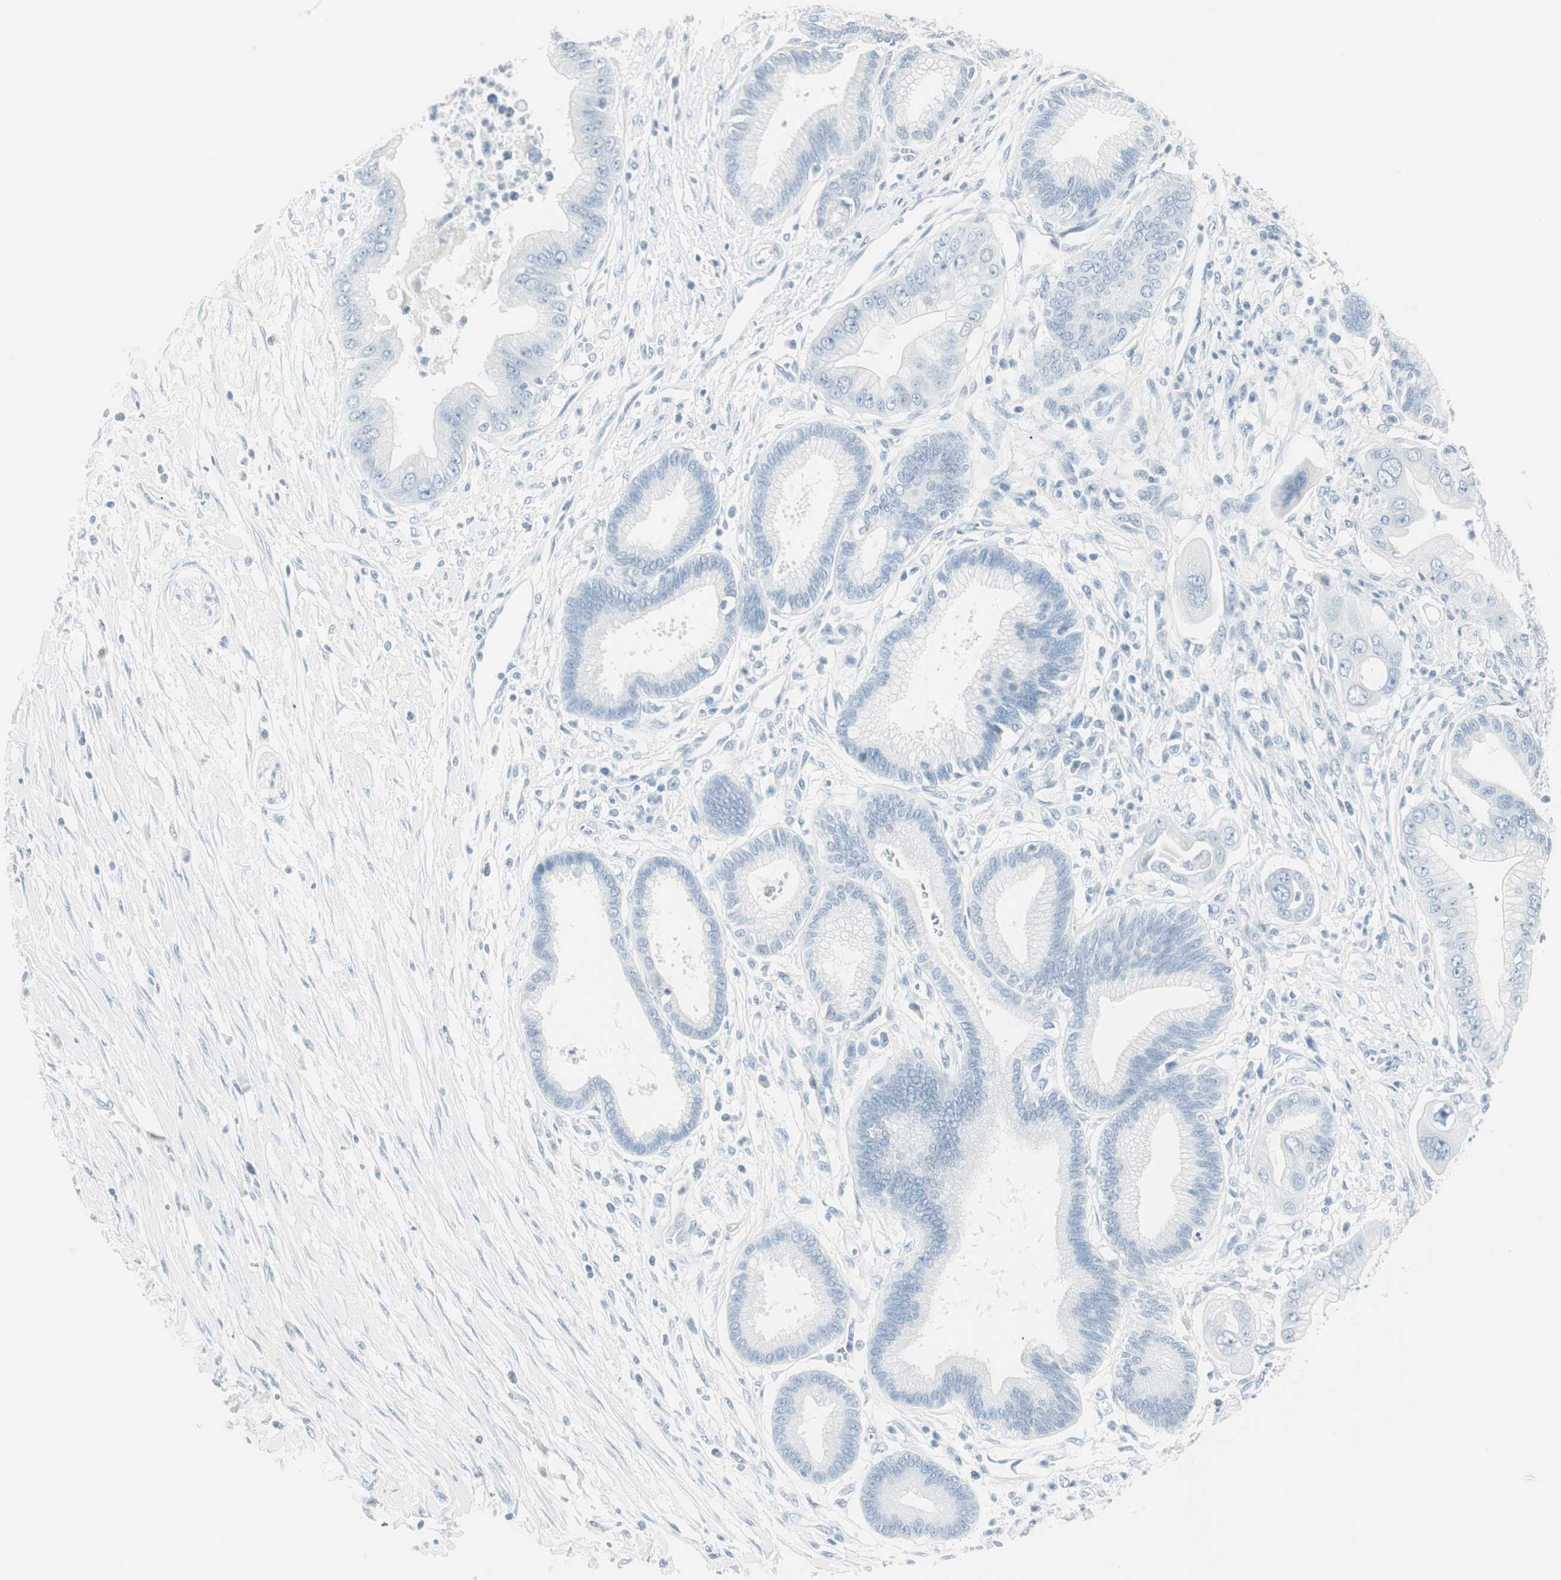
{"staining": {"intensity": "negative", "quantity": "none", "location": "none"}, "tissue": "pancreatic cancer", "cell_type": "Tumor cells", "image_type": "cancer", "snomed": [{"axis": "morphology", "description": "Adenocarcinoma, NOS"}, {"axis": "topography", "description": "Pancreas"}], "caption": "The IHC histopathology image has no significant staining in tumor cells of pancreatic cancer tissue.", "gene": "ITLN2", "patient": {"sex": "male", "age": 59}}